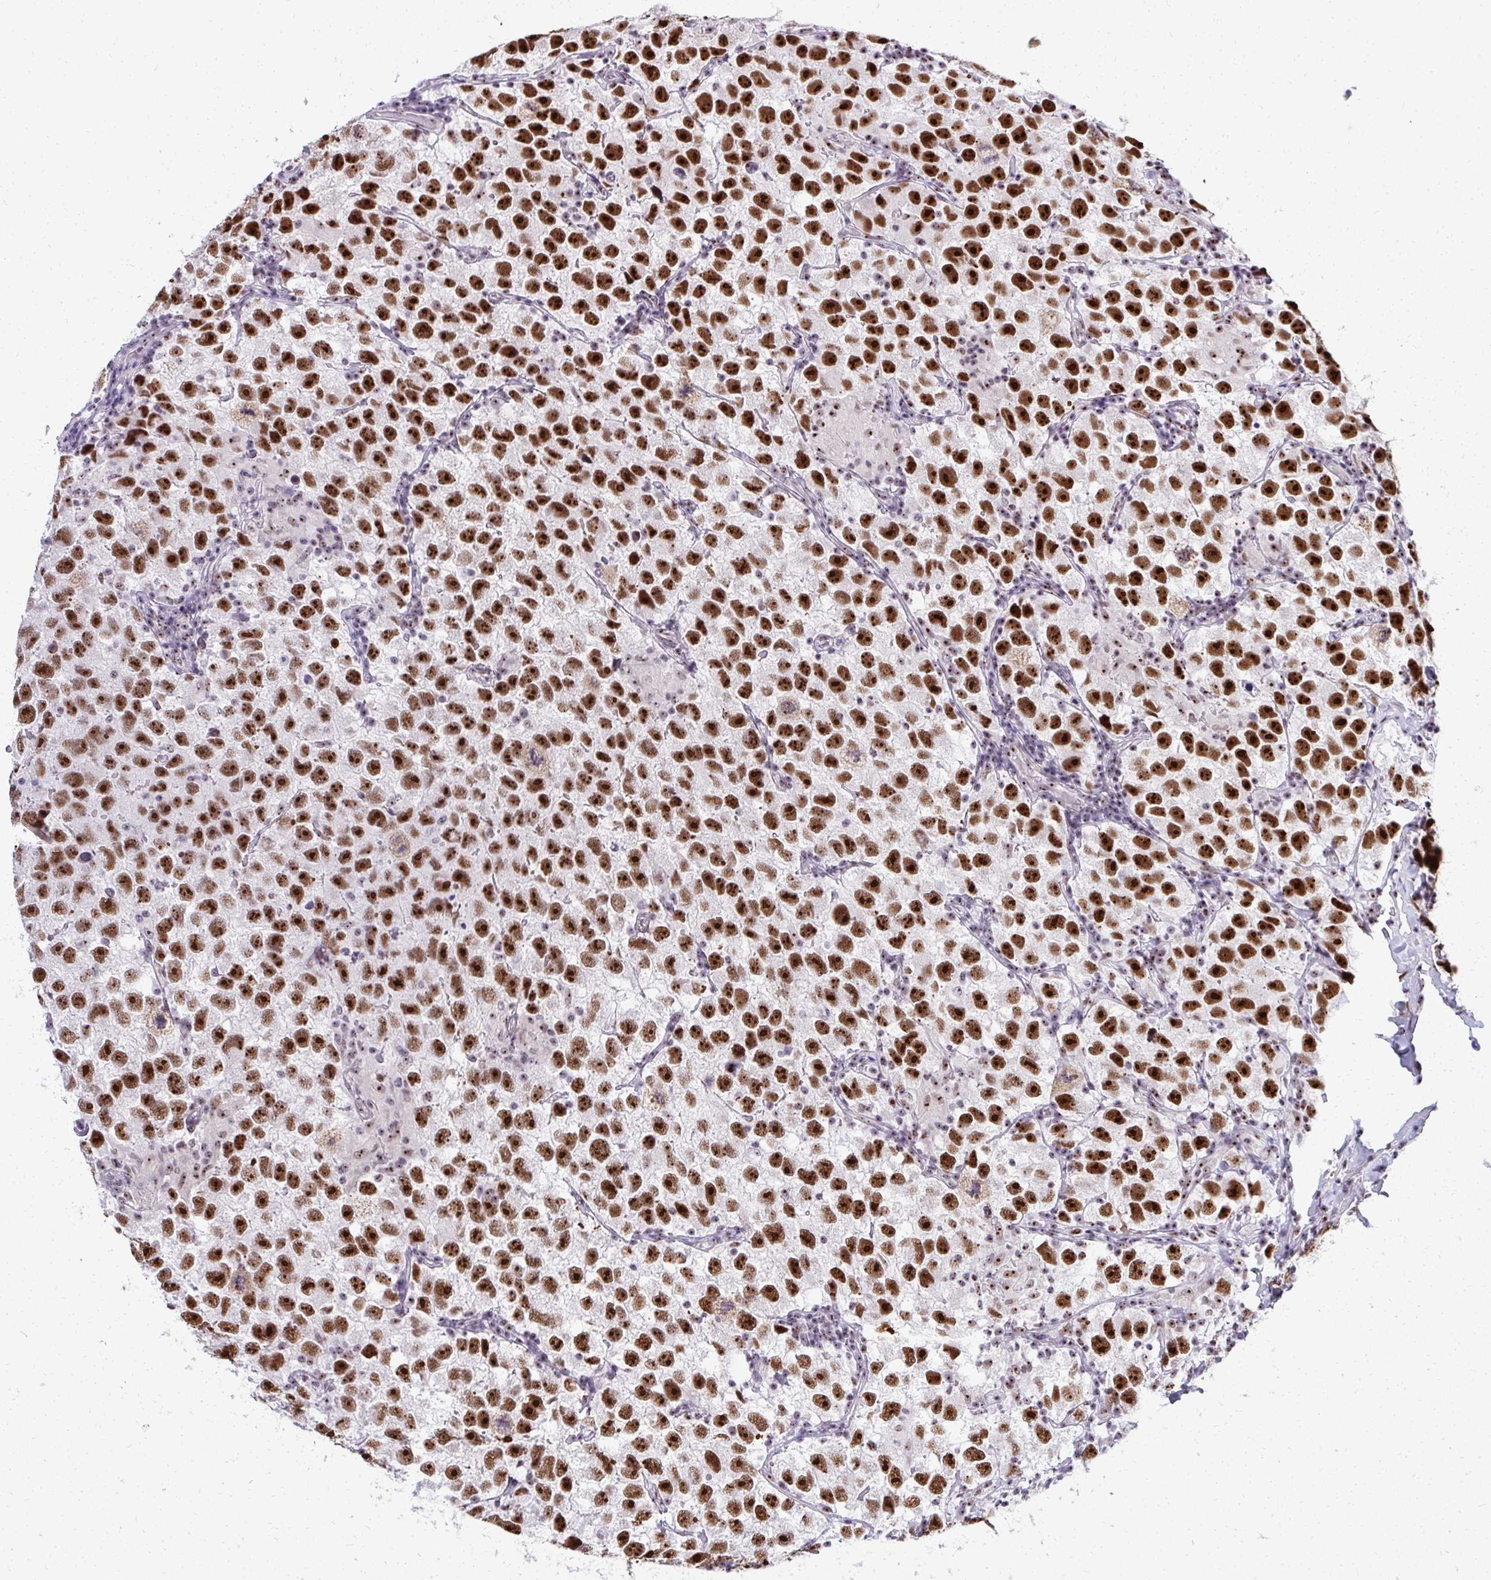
{"staining": {"intensity": "strong", "quantity": ">75%", "location": "nuclear"}, "tissue": "testis cancer", "cell_type": "Tumor cells", "image_type": "cancer", "snomed": [{"axis": "morphology", "description": "Seminoma, NOS"}, {"axis": "topography", "description": "Testis"}], "caption": "IHC of testis seminoma displays high levels of strong nuclear positivity in about >75% of tumor cells.", "gene": "SIRT7", "patient": {"sex": "male", "age": 26}}